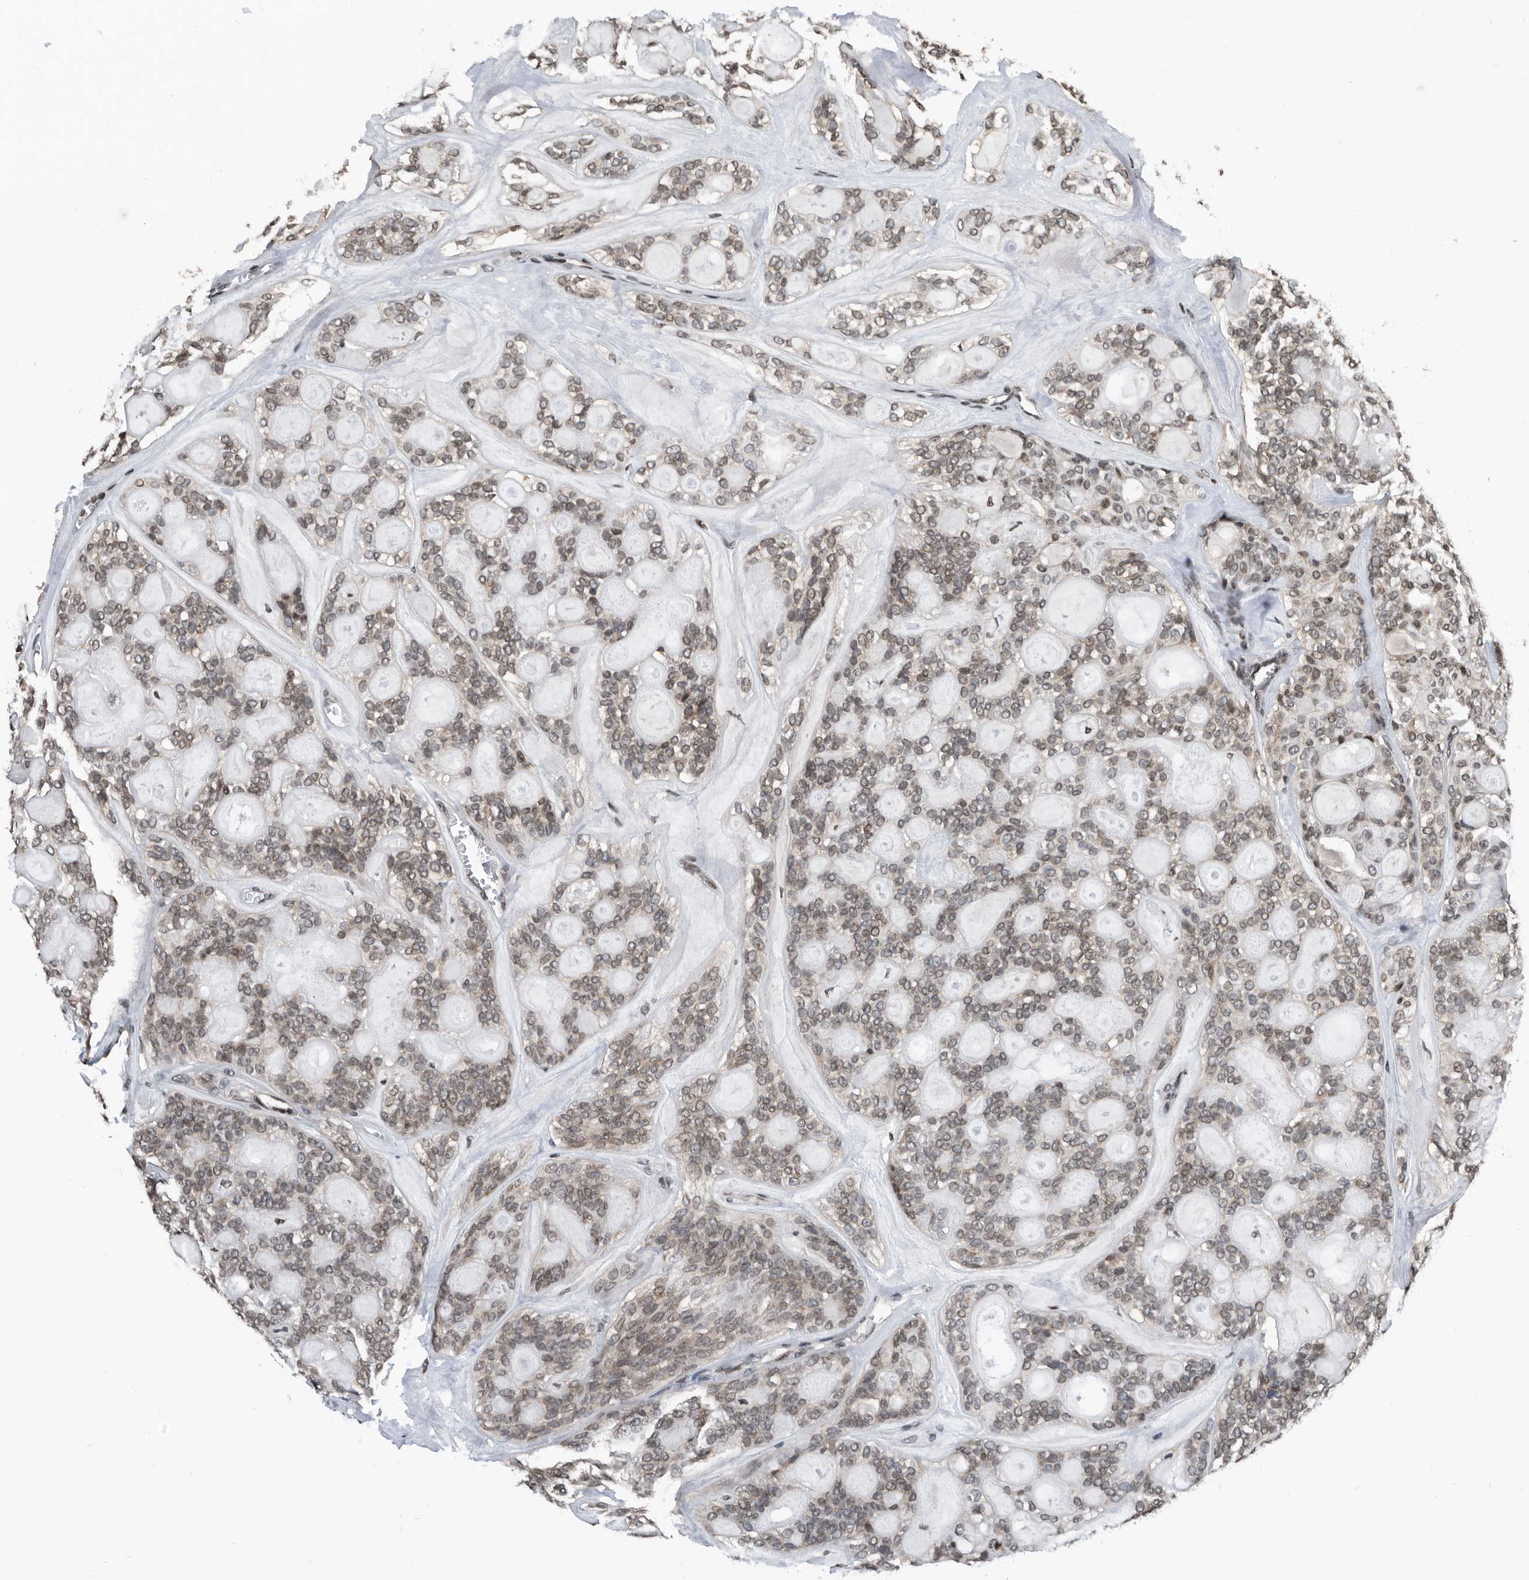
{"staining": {"intensity": "weak", "quantity": "25%-75%", "location": "nuclear"}, "tissue": "head and neck cancer", "cell_type": "Tumor cells", "image_type": "cancer", "snomed": [{"axis": "morphology", "description": "Adenocarcinoma, NOS"}, {"axis": "topography", "description": "Head-Neck"}], "caption": "Immunohistochemistry histopathology image of neoplastic tissue: head and neck adenocarcinoma stained using immunohistochemistry demonstrates low levels of weak protein expression localized specifically in the nuclear of tumor cells, appearing as a nuclear brown color.", "gene": "SNRNP48", "patient": {"sex": "male", "age": 66}}